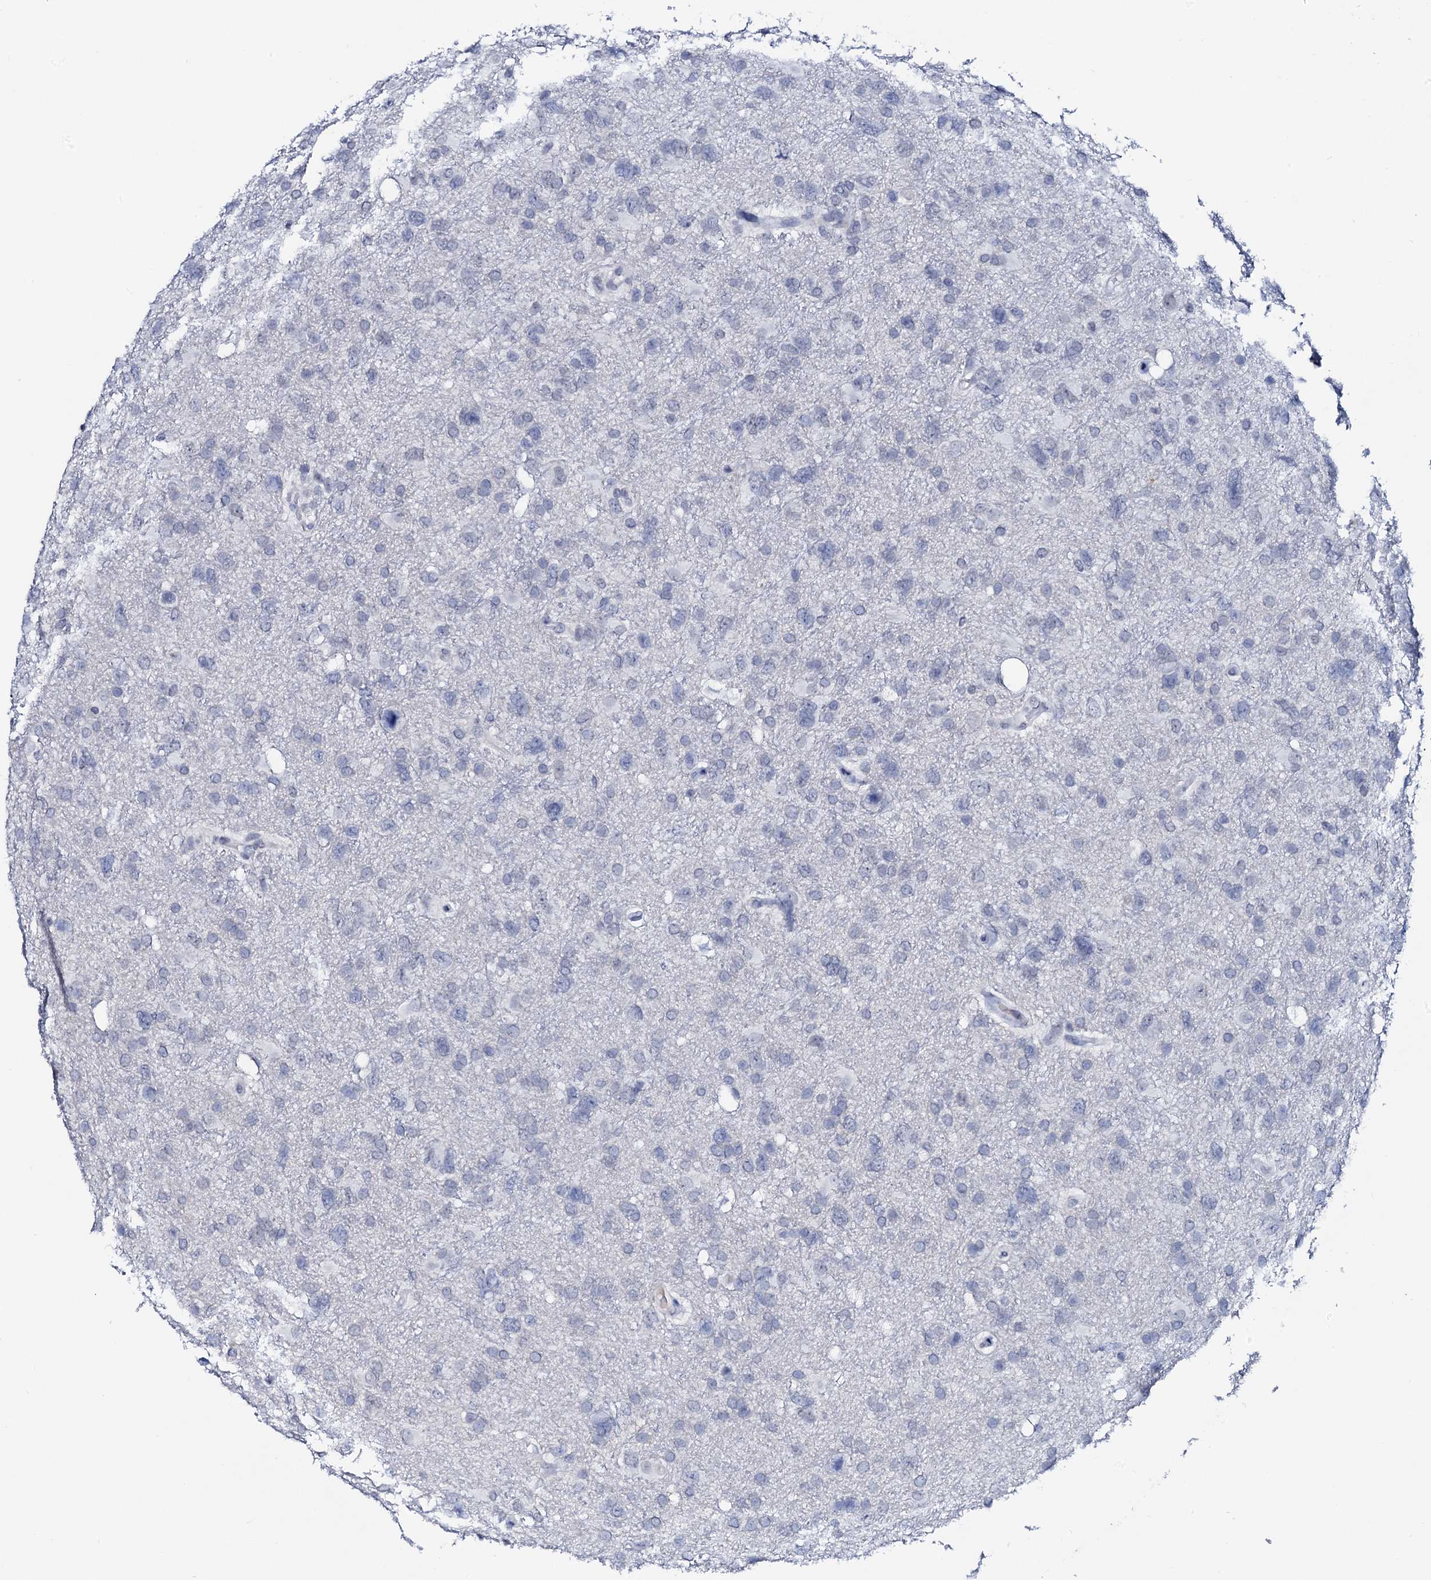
{"staining": {"intensity": "negative", "quantity": "none", "location": "none"}, "tissue": "glioma", "cell_type": "Tumor cells", "image_type": "cancer", "snomed": [{"axis": "morphology", "description": "Glioma, malignant, High grade"}, {"axis": "topography", "description": "Brain"}], "caption": "Malignant glioma (high-grade) was stained to show a protein in brown. There is no significant staining in tumor cells.", "gene": "SPATA19", "patient": {"sex": "male", "age": 61}}